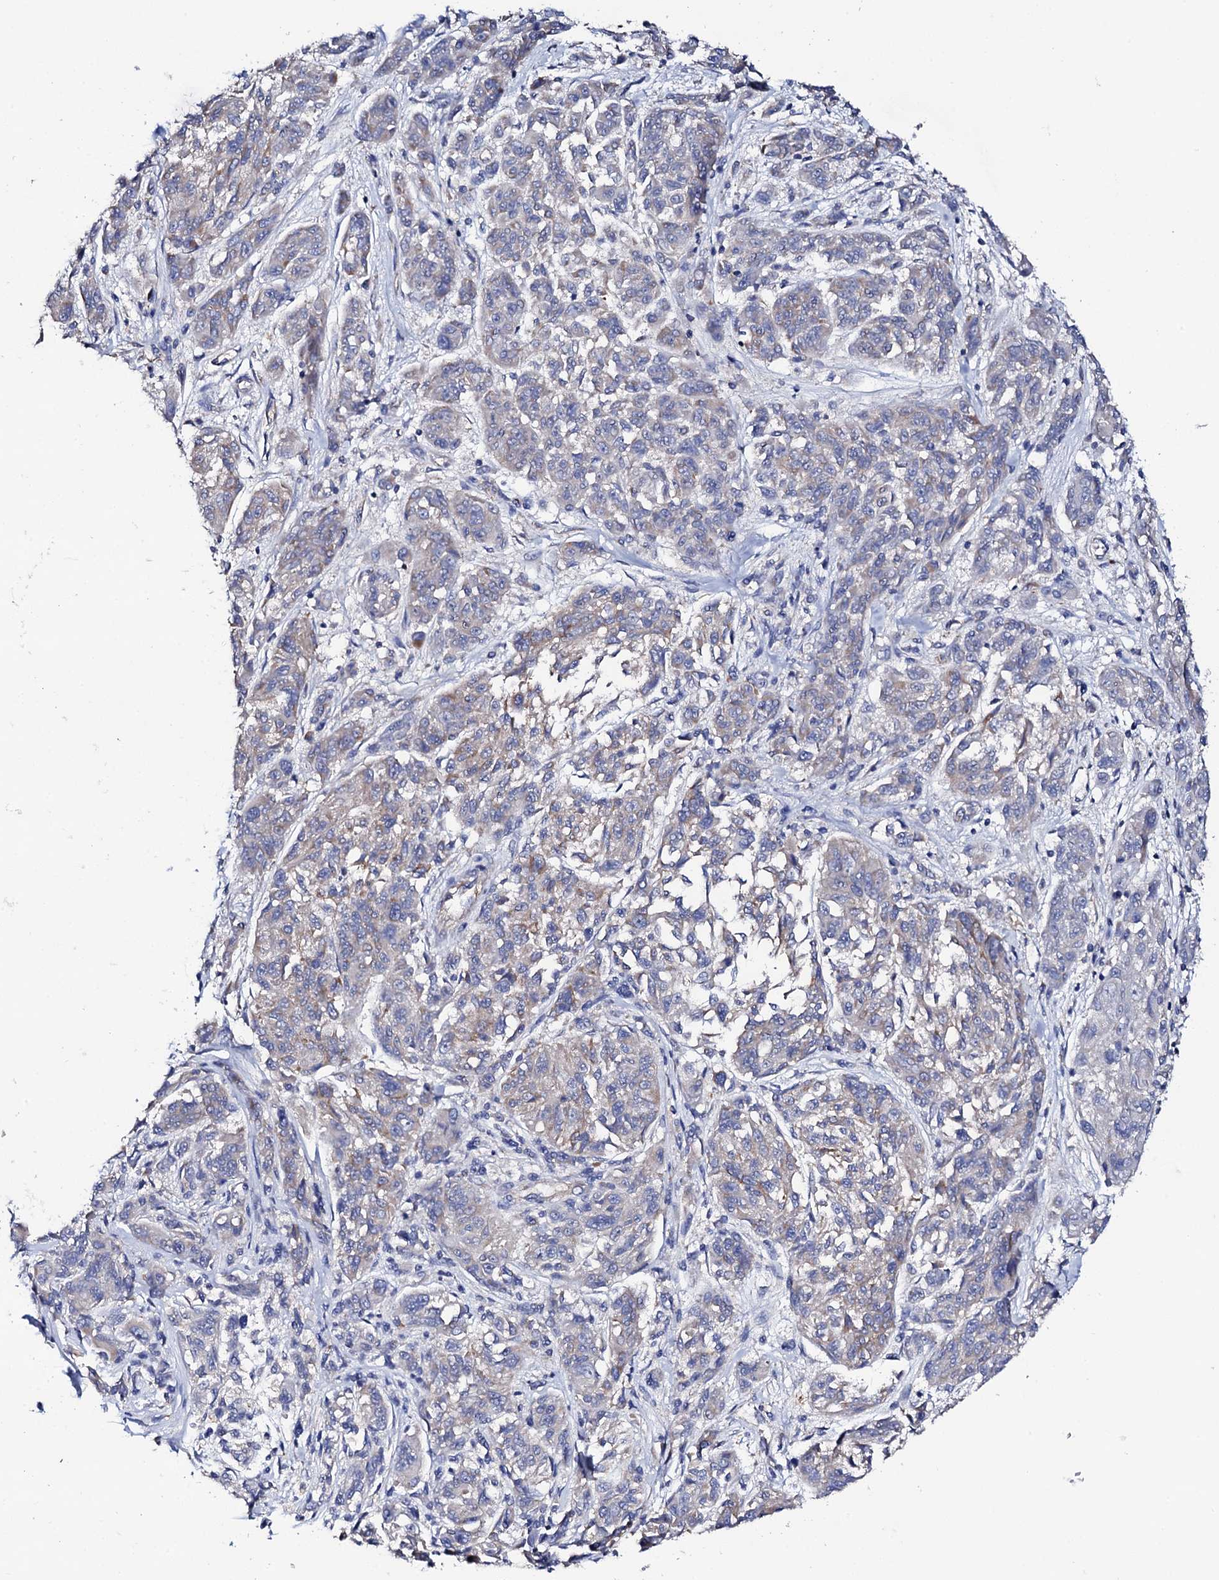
{"staining": {"intensity": "weak", "quantity": "<25%", "location": "cytoplasmic/membranous"}, "tissue": "melanoma", "cell_type": "Tumor cells", "image_type": "cancer", "snomed": [{"axis": "morphology", "description": "Malignant melanoma, NOS"}, {"axis": "topography", "description": "Skin"}], "caption": "The histopathology image shows no staining of tumor cells in melanoma.", "gene": "TCAF2", "patient": {"sex": "male", "age": 53}}